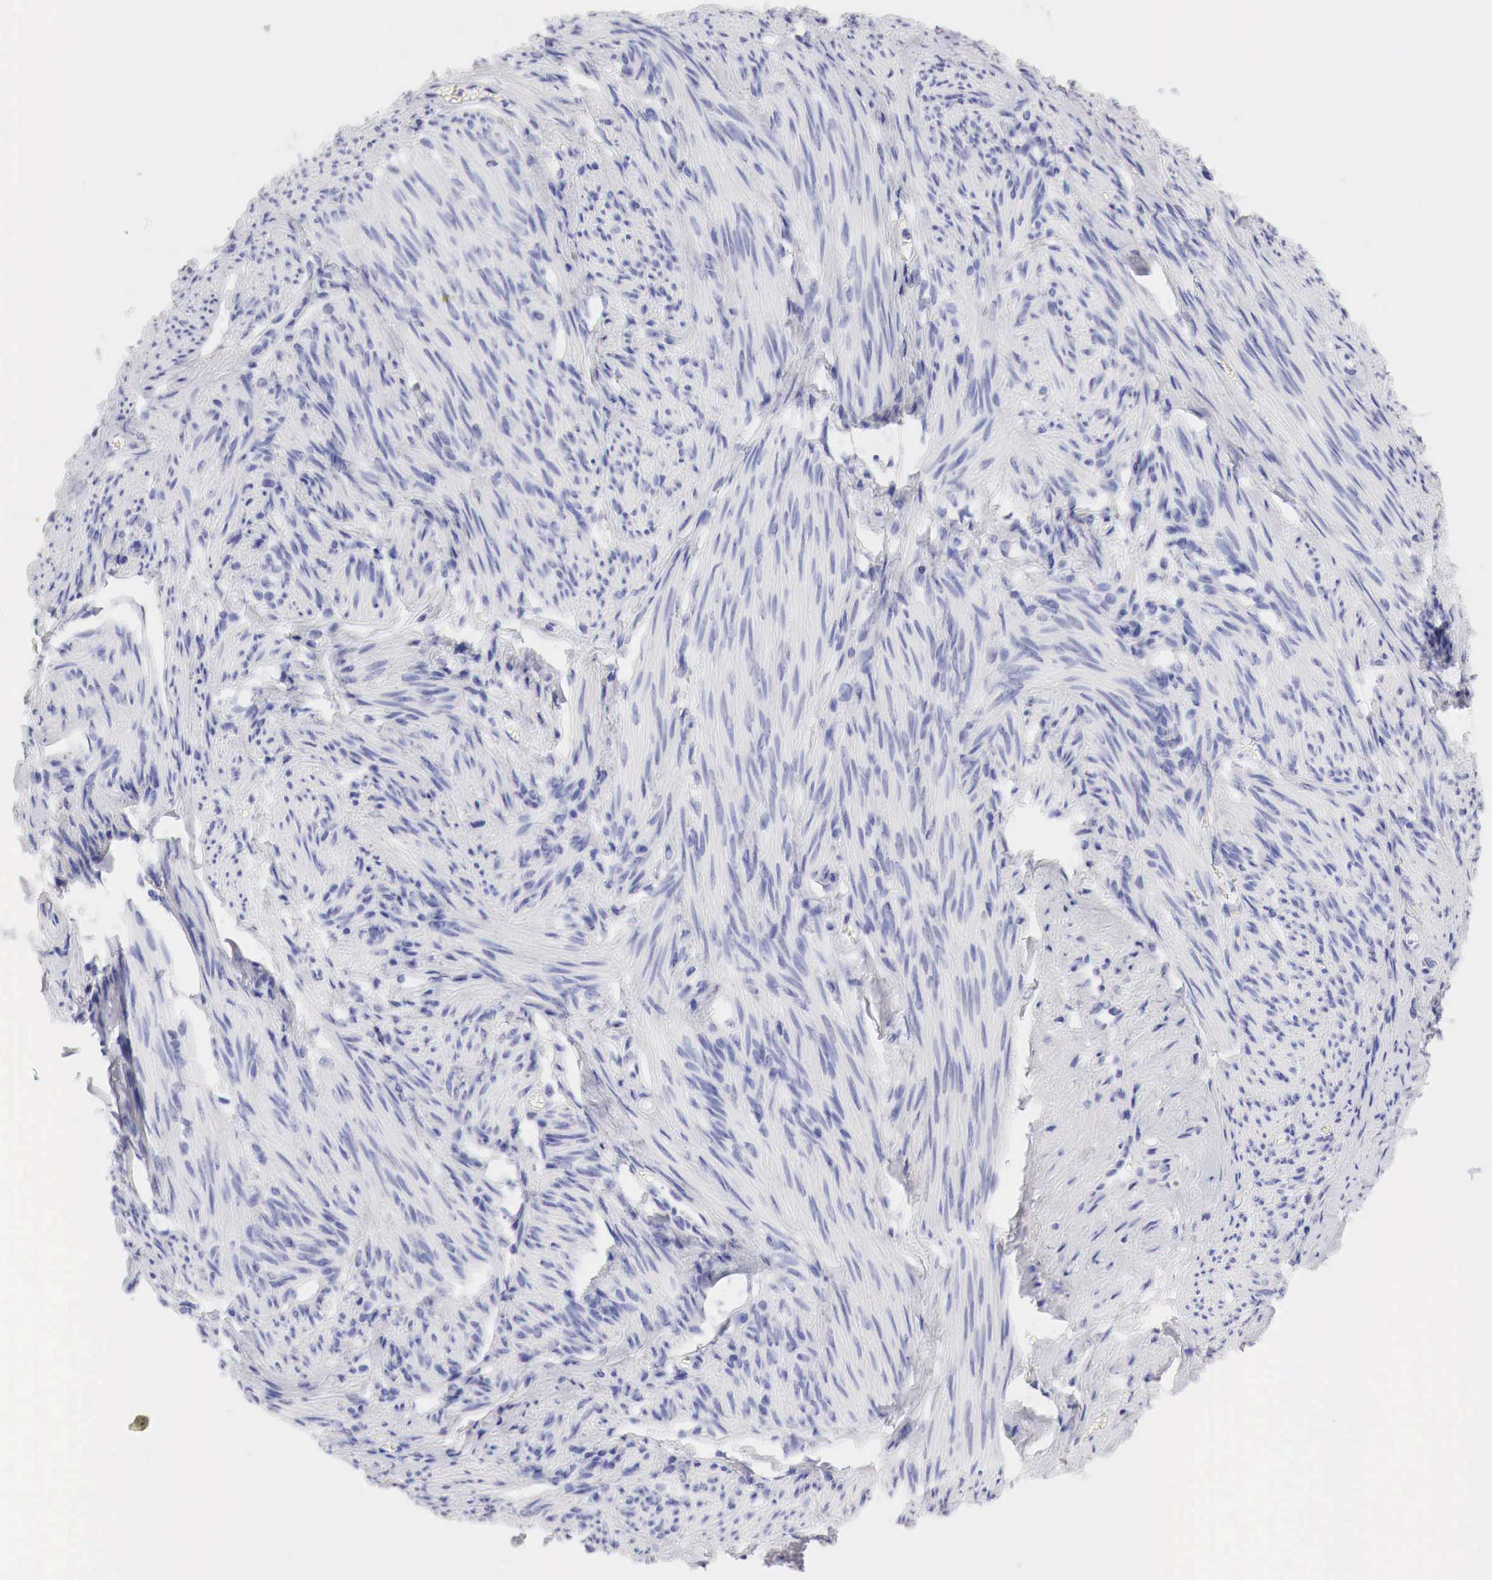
{"staining": {"intensity": "negative", "quantity": "none", "location": "none"}, "tissue": "endometrial cancer", "cell_type": "Tumor cells", "image_type": "cancer", "snomed": [{"axis": "morphology", "description": "Adenocarcinoma, NOS"}, {"axis": "topography", "description": "Endometrium"}], "caption": "The photomicrograph displays no significant positivity in tumor cells of endometrial cancer (adenocarcinoma).", "gene": "TYR", "patient": {"sex": "female", "age": 76}}